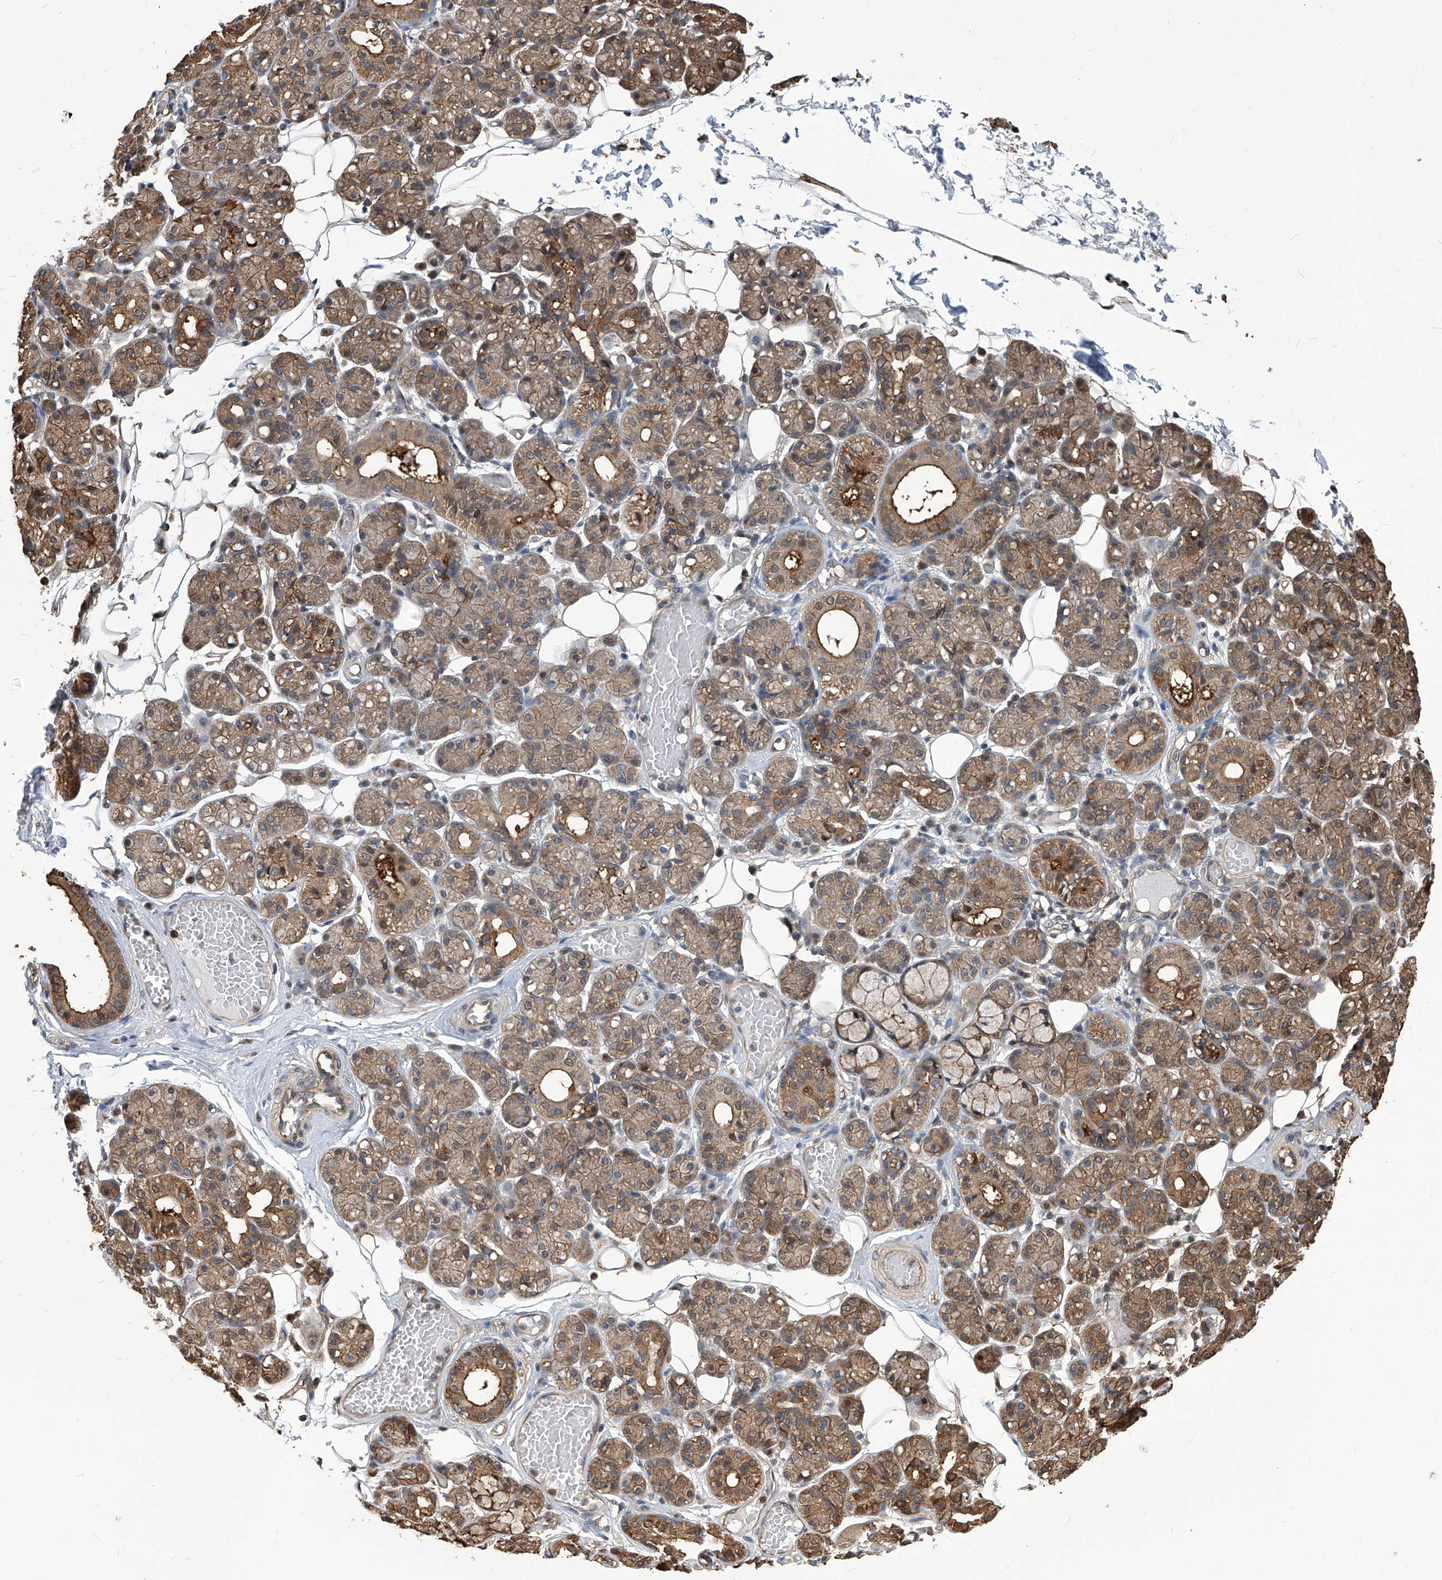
{"staining": {"intensity": "moderate", "quantity": "25%-75%", "location": "cytoplasmic/membranous,nuclear"}, "tissue": "salivary gland", "cell_type": "Glandular cells", "image_type": "normal", "snomed": [{"axis": "morphology", "description": "Normal tissue, NOS"}, {"axis": "topography", "description": "Salivary gland"}], "caption": "Glandular cells exhibit moderate cytoplasmic/membranous,nuclear staining in approximately 25%-75% of cells in normal salivary gland.", "gene": "PSMB1", "patient": {"sex": "male", "age": 63}}